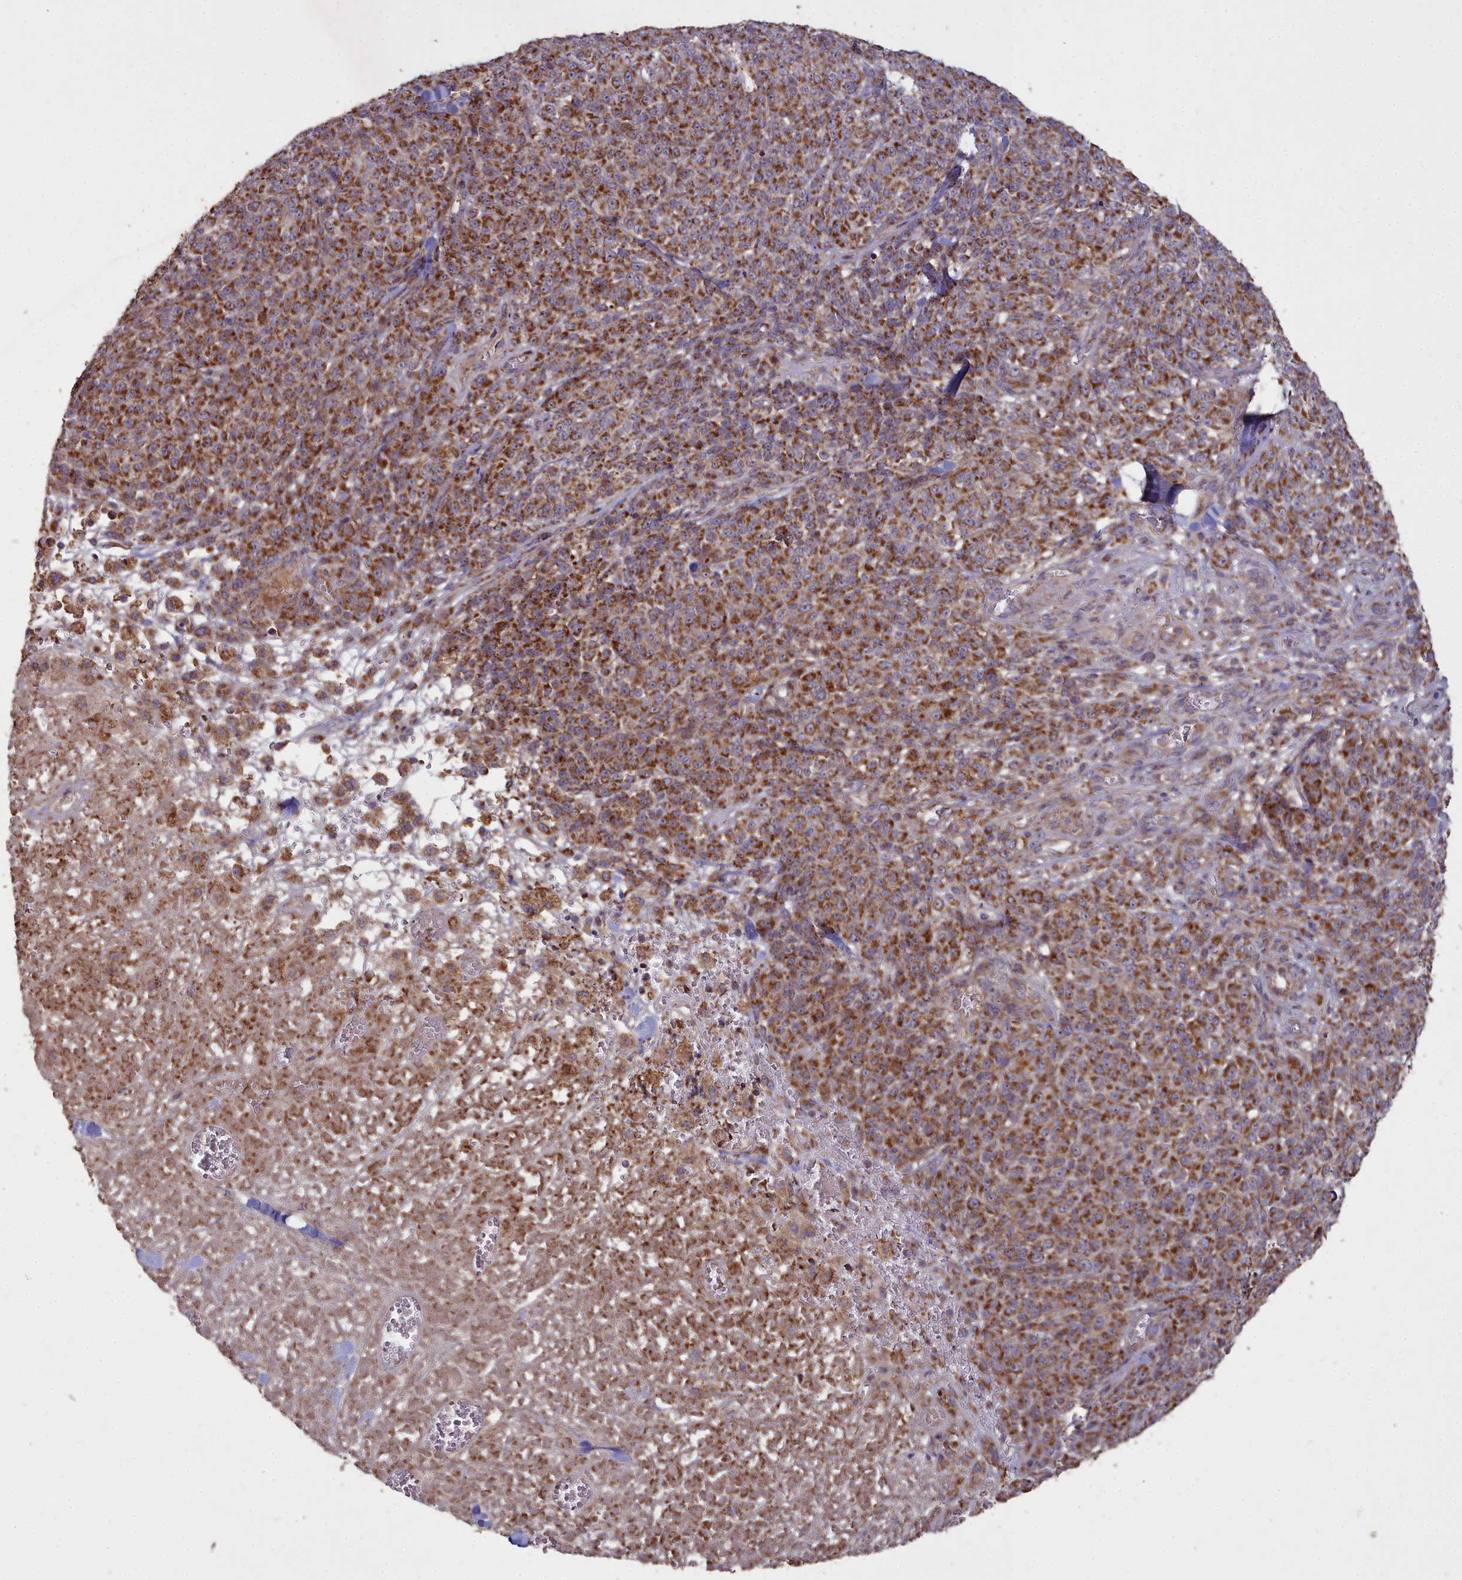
{"staining": {"intensity": "strong", "quantity": ">75%", "location": "cytoplasmic/membranous"}, "tissue": "melanoma", "cell_type": "Tumor cells", "image_type": "cancer", "snomed": [{"axis": "morphology", "description": "Normal tissue, NOS"}, {"axis": "morphology", "description": "Malignant melanoma, NOS"}, {"axis": "topography", "description": "Skin"}], "caption": "A brown stain labels strong cytoplasmic/membranous staining of a protein in human malignant melanoma tumor cells.", "gene": "COX11", "patient": {"sex": "female", "age": 34}}